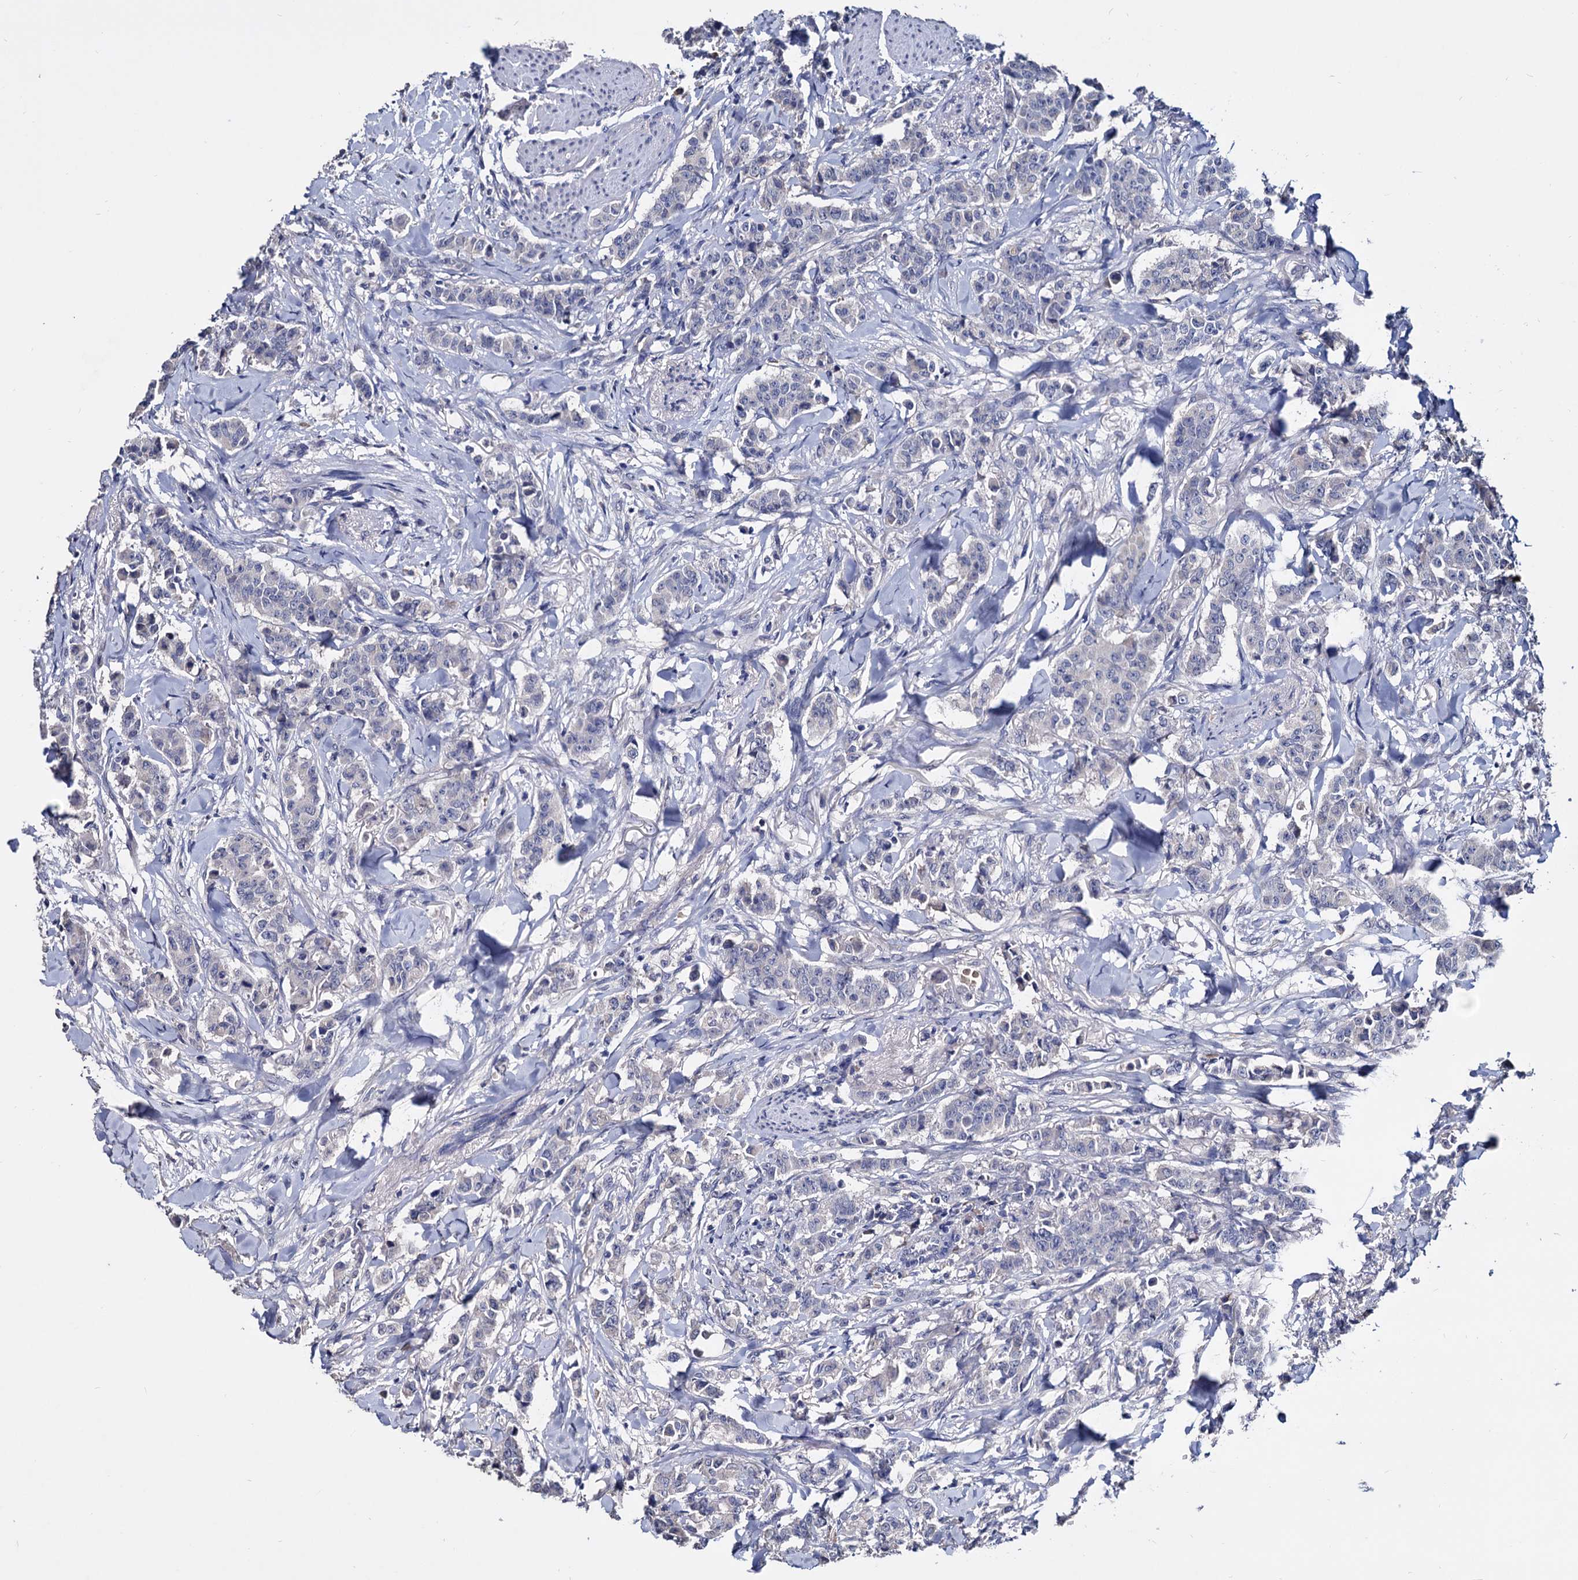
{"staining": {"intensity": "negative", "quantity": "none", "location": "none"}, "tissue": "breast cancer", "cell_type": "Tumor cells", "image_type": "cancer", "snomed": [{"axis": "morphology", "description": "Duct carcinoma"}, {"axis": "topography", "description": "Breast"}], "caption": "Tumor cells are negative for brown protein staining in breast intraductal carcinoma.", "gene": "NPAS4", "patient": {"sex": "female", "age": 40}}